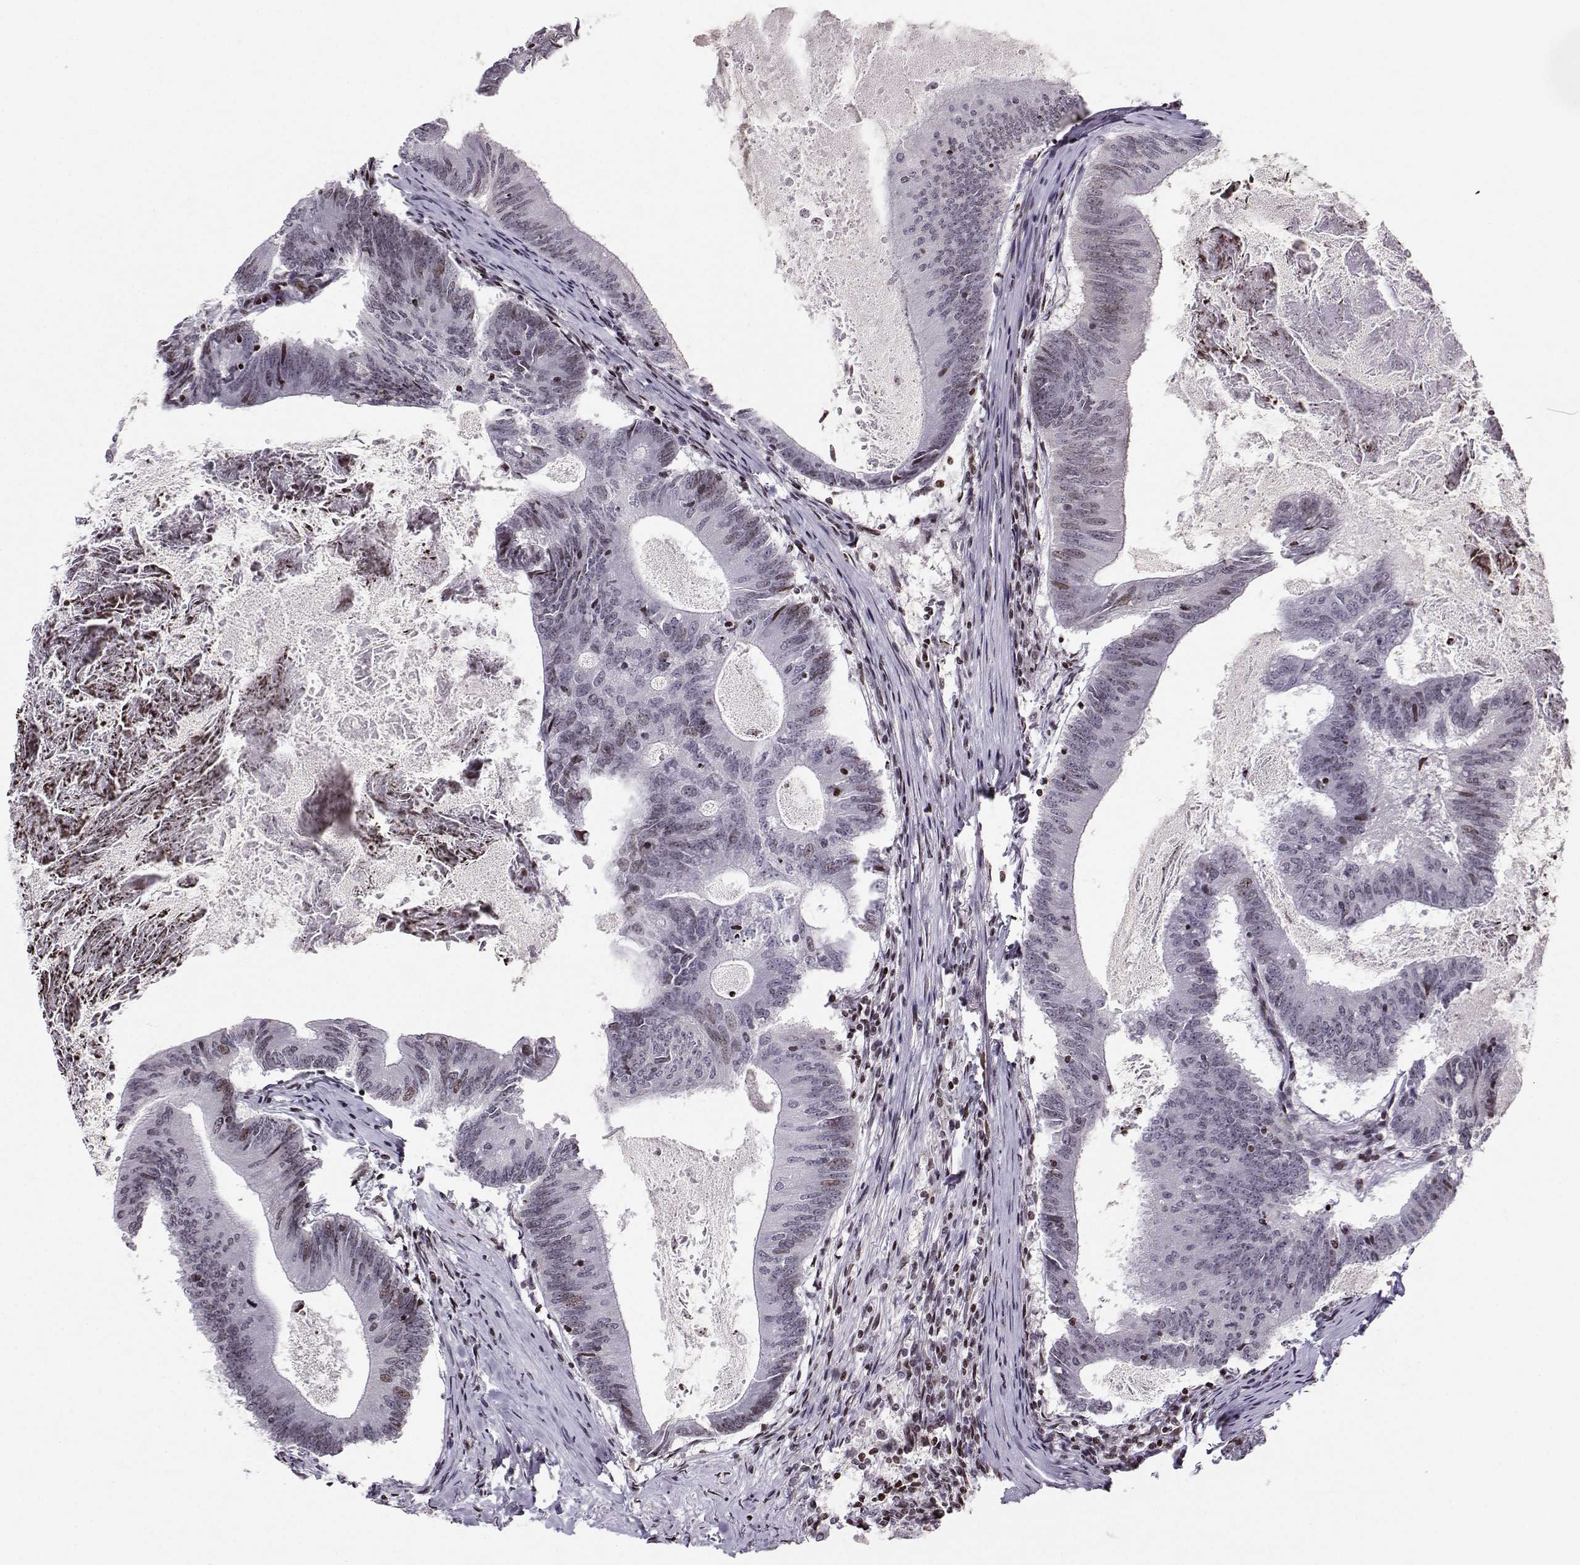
{"staining": {"intensity": "strong", "quantity": "<25%", "location": "nuclear"}, "tissue": "colorectal cancer", "cell_type": "Tumor cells", "image_type": "cancer", "snomed": [{"axis": "morphology", "description": "Adenocarcinoma, NOS"}, {"axis": "topography", "description": "Colon"}], "caption": "Human adenocarcinoma (colorectal) stained for a protein (brown) reveals strong nuclear positive expression in approximately <25% of tumor cells.", "gene": "ZNF19", "patient": {"sex": "female", "age": 70}}